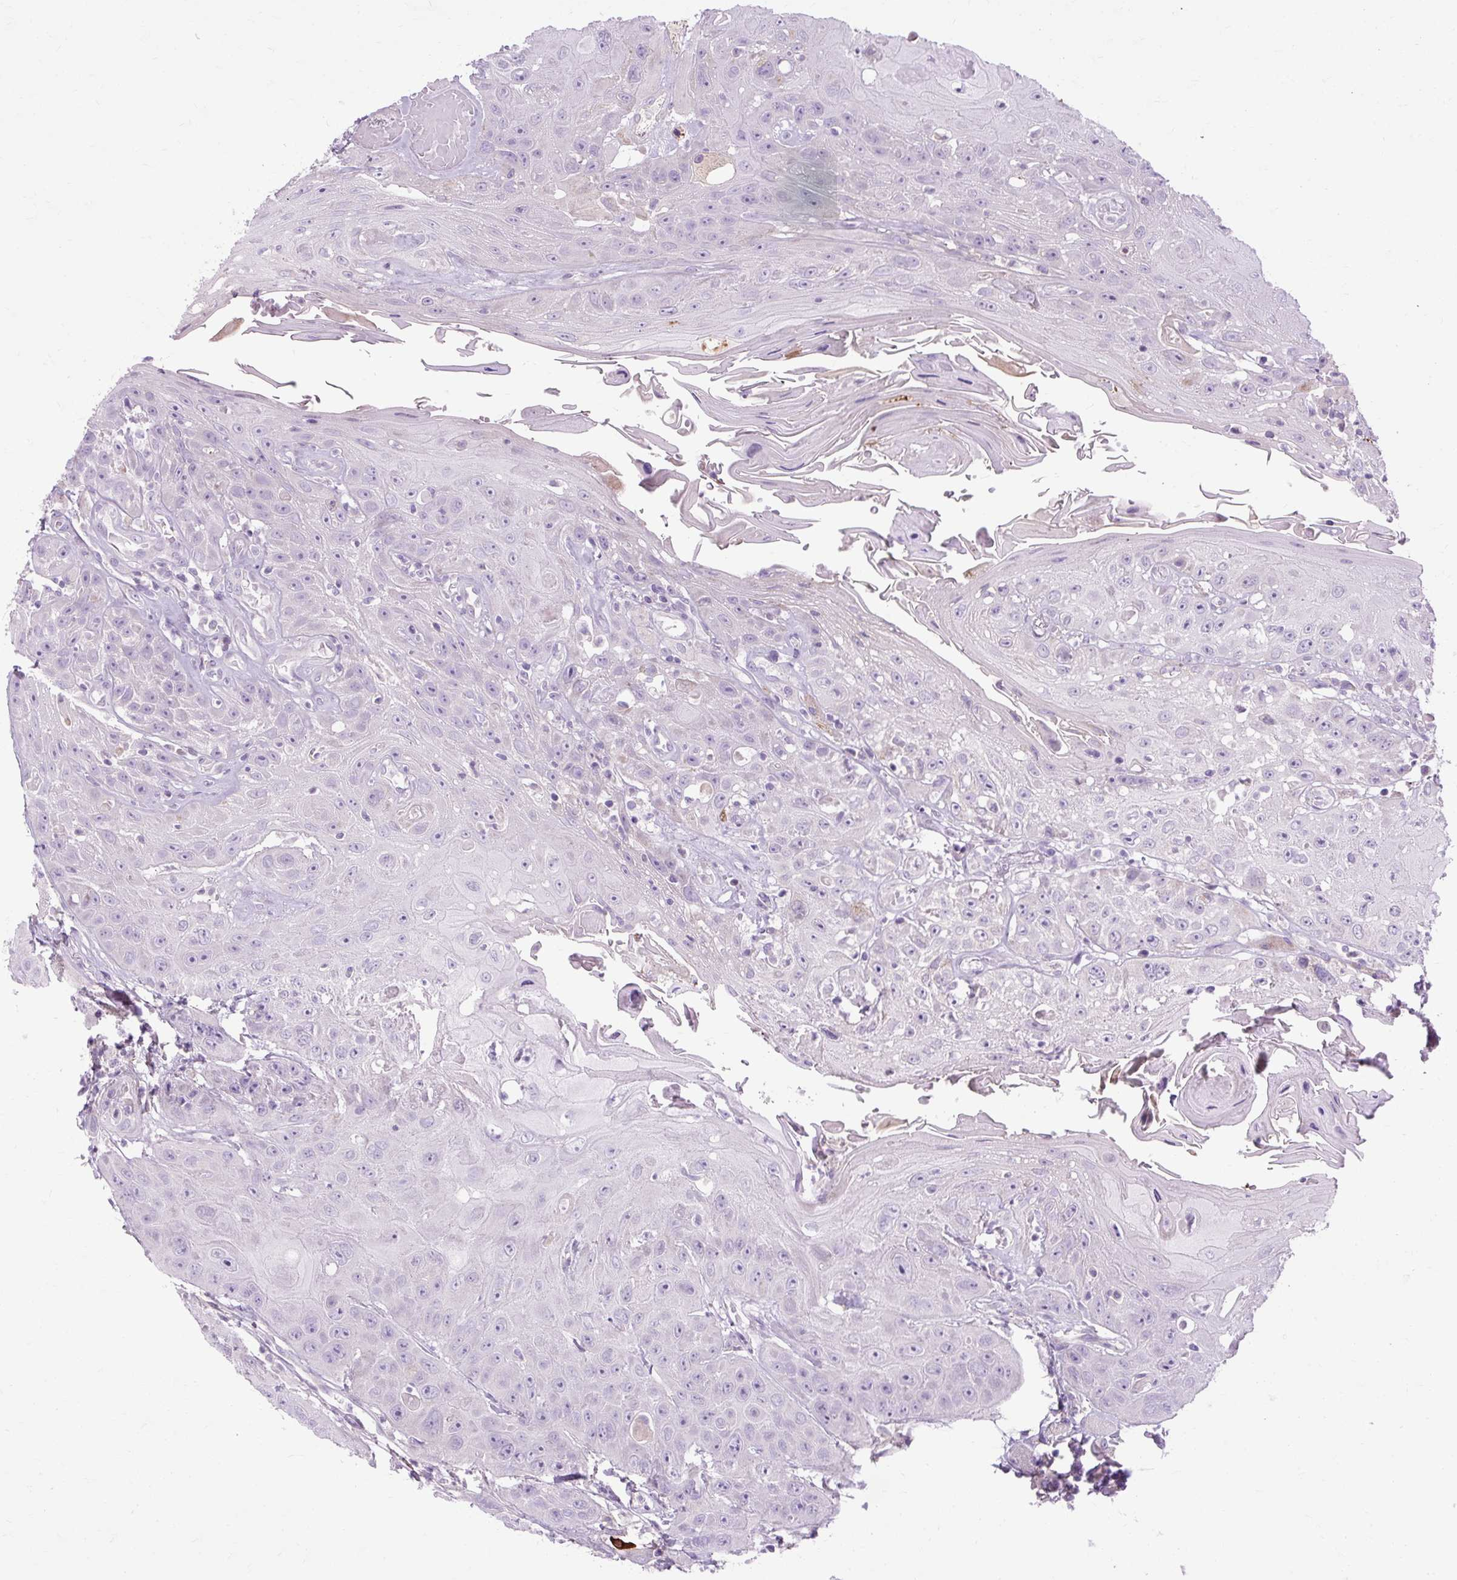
{"staining": {"intensity": "negative", "quantity": "none", "location": "none"}, "tissue": "head and neck cancer", "cell_type": "Tumor cells", "image_type": "cancer", "snomed": [{"axis": "morphology", "description": "Squamous cell carcinoma, NOS"}, {"axis": "topography", "description": "Head-Neck"}], "caption": "DAB (3,3'-diaminobenzidine) immunohistochemical staining of squamous cell carcinoma (head and neck) exhibits no significant staining in tumor cells.", "gene": "ARRDC2", "patient": {"sex": "female", "age": 59}}